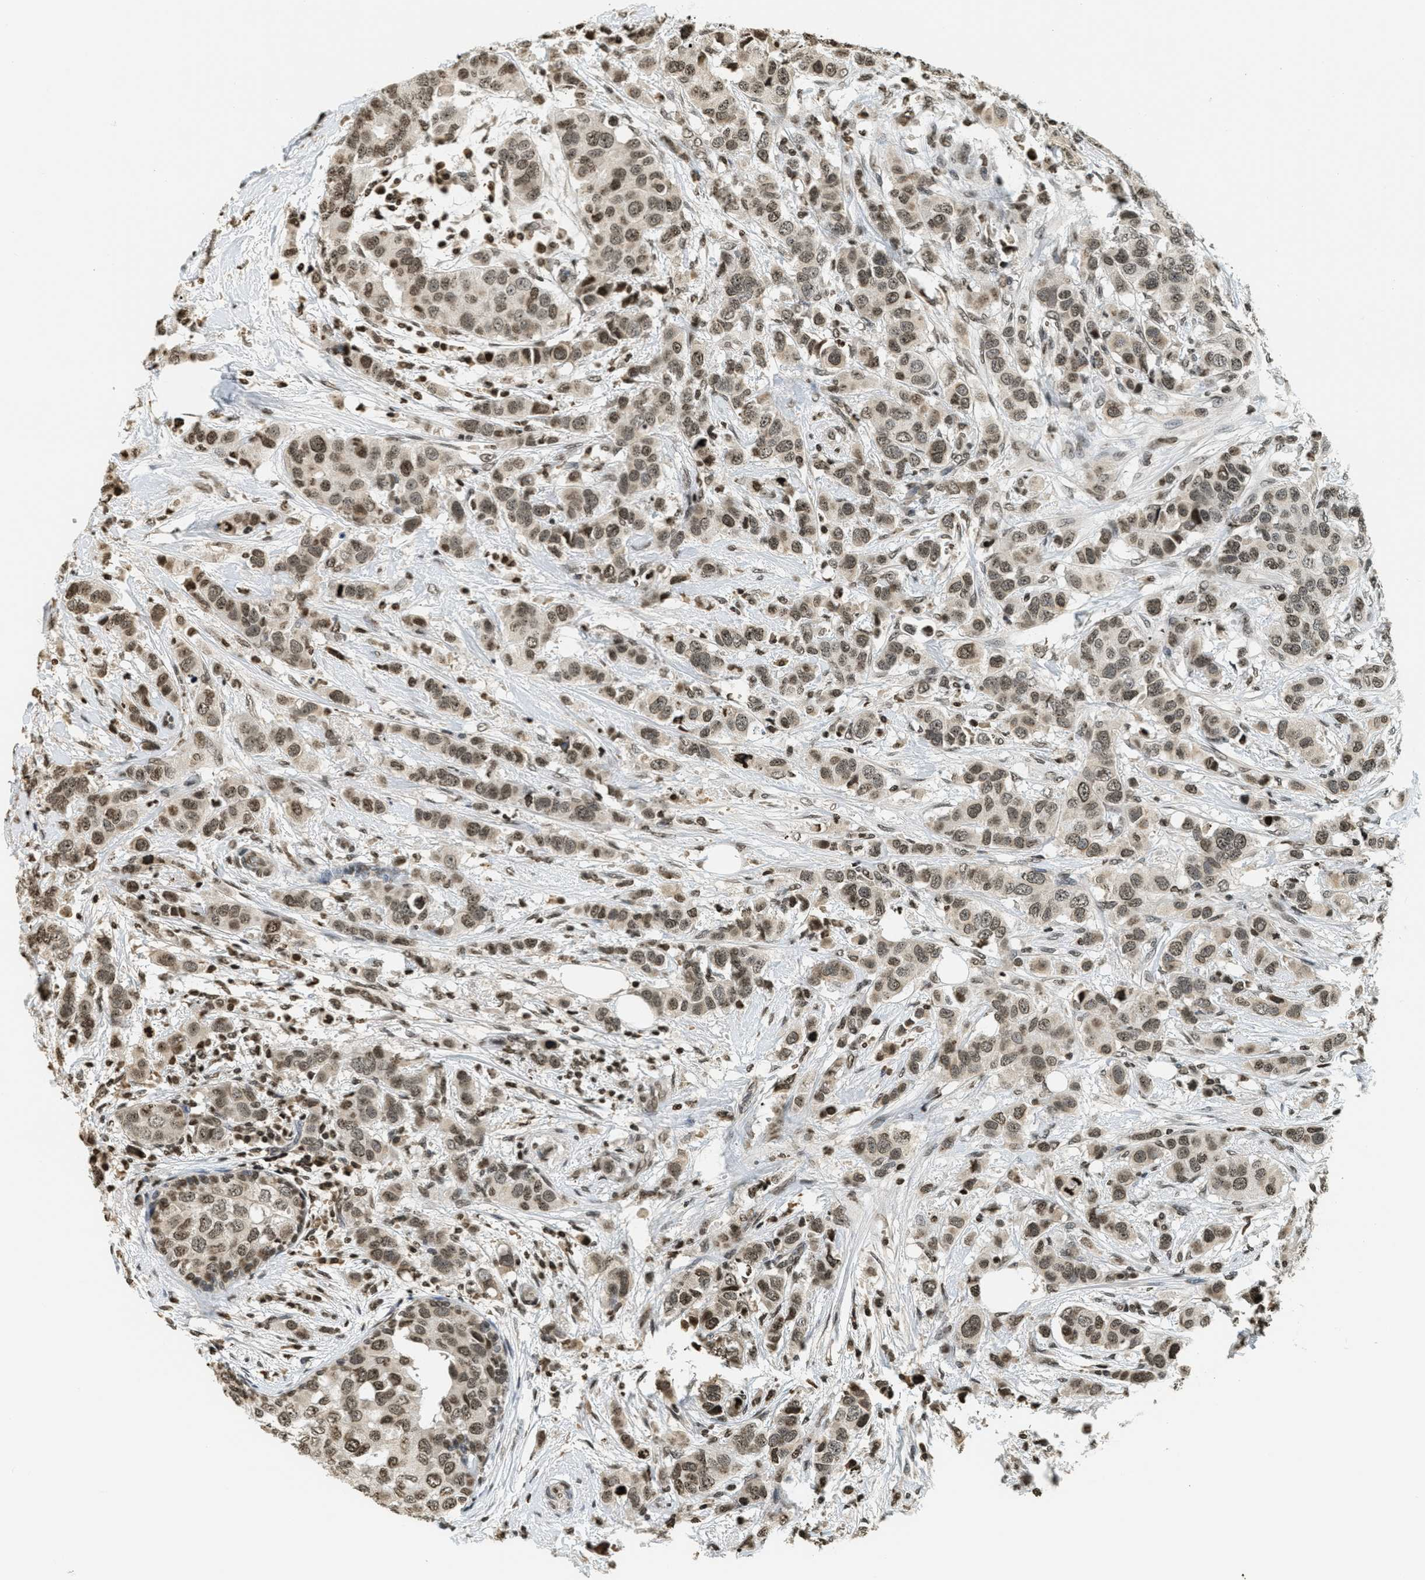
{"staining": {"intensity": "moderate", "quantity": ">75%", "location": "nuclear"}, "tissue": "breast cancer", "cell_type": "Tumor cells", "image_type": "cancer", "snomed": [{"axis": "morphology", "description": "Duct carcinoma"}, {"axis": "topography", "description": "Breast"}], "caption": "Immunohistochemistry (IHC) (DAB (3,3'-diaminobenzidine)) staining of breast cancer demonstrates moderate nuclear protein expression in about >75% of tumor cells.", "gene": "LDB2", "patient": {"sex": "female", "age": 50}}